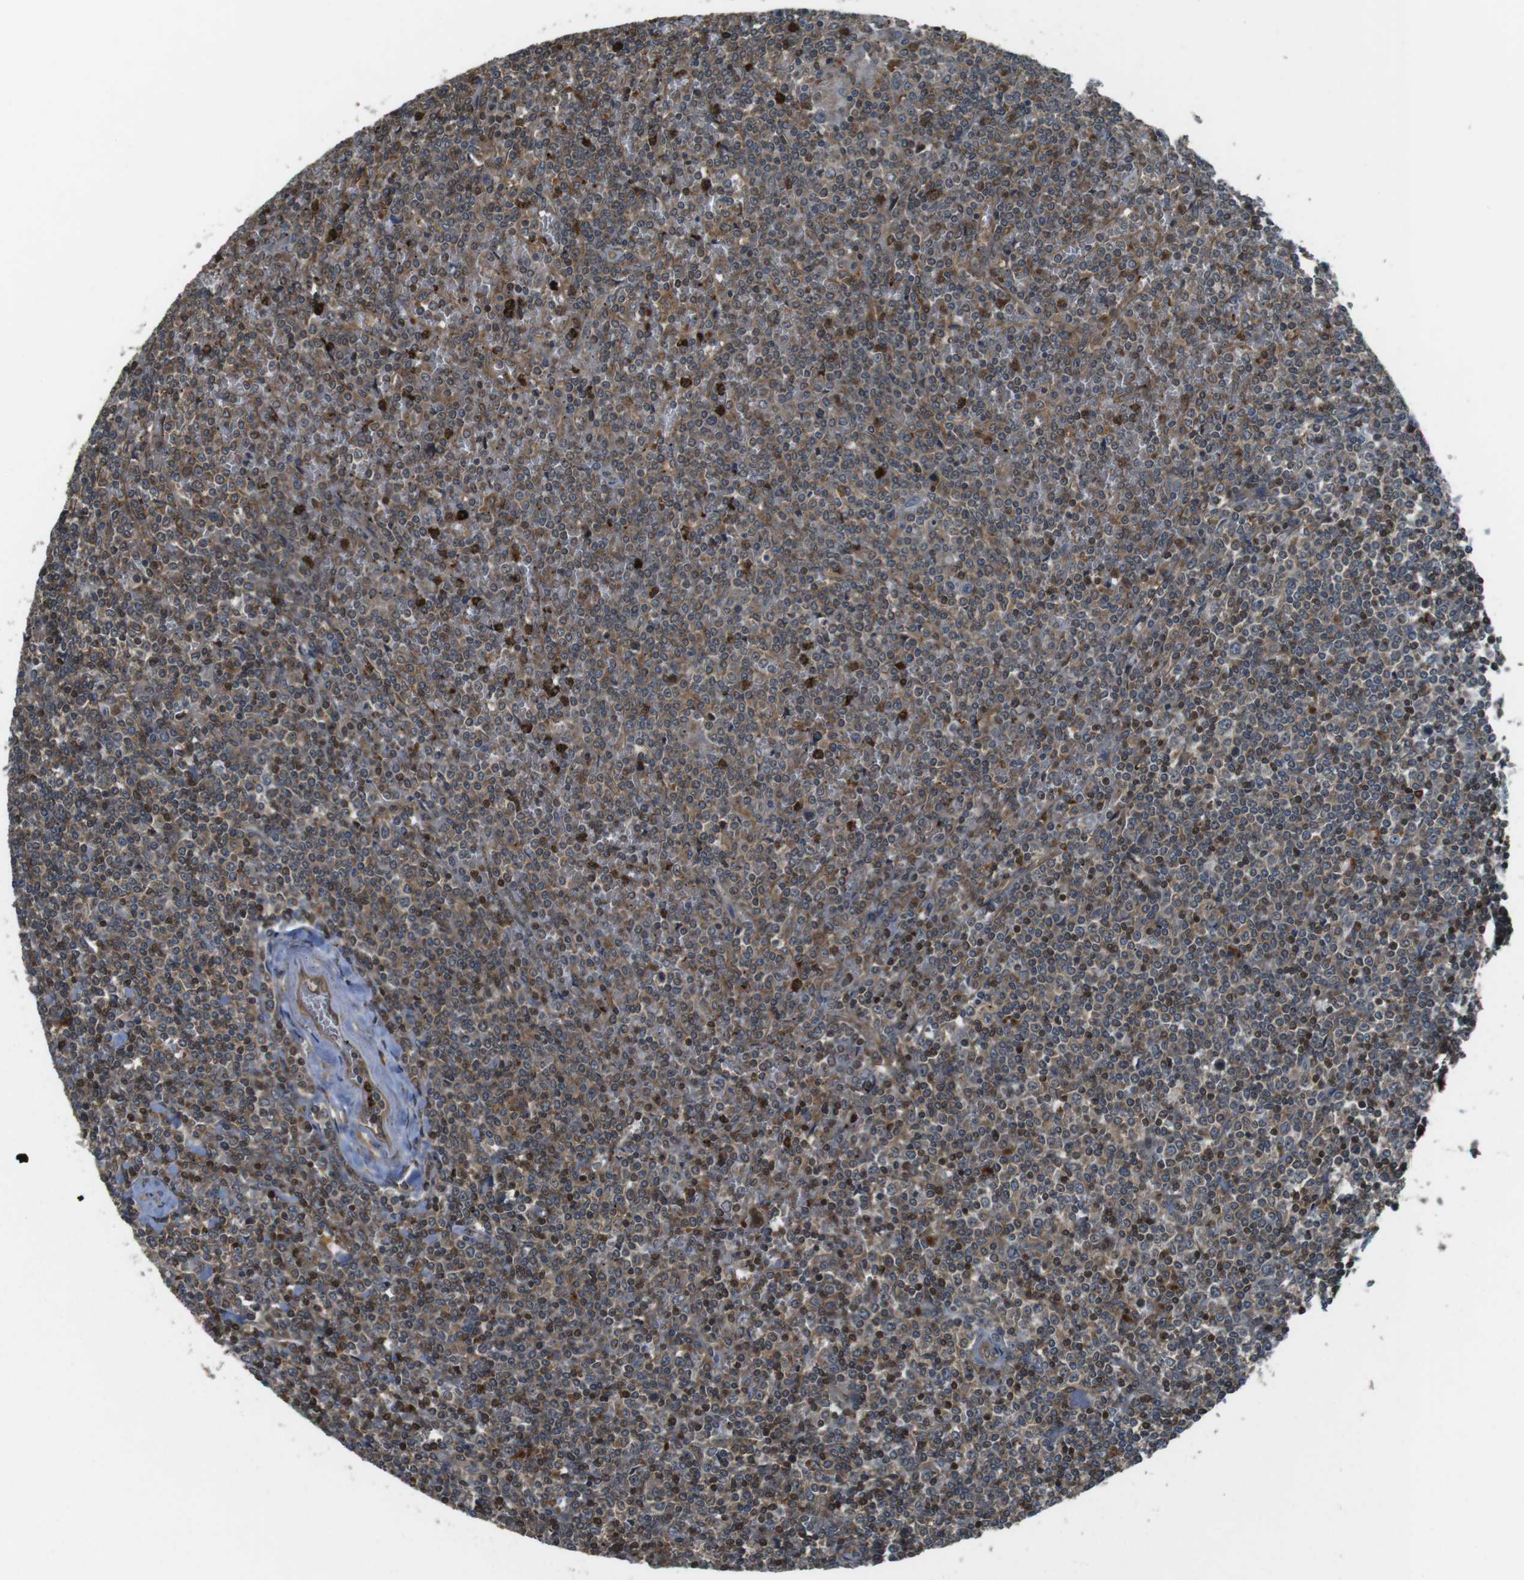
{"staining": {"intensity": "moderate", "quantity": ">75%", "location": "cytoplasmic/membranous"}, "tissue": "lymphoma", "cell_type": "Tumor cells", "image_type": "cancer", "snomed": [{"axis": "morphology", "description": "Malignant lymphoma, non-Hodgkin's type, Low grade"}, {"axis": "topography", "description": "Spleen"}], "caption": "A brown stain shows moderate cytoplasmic/membranous expression of a protein in lymphoma tumor cells.", "gene": "LRRC3B", "patient": {"sex": "female", "age": 19}}